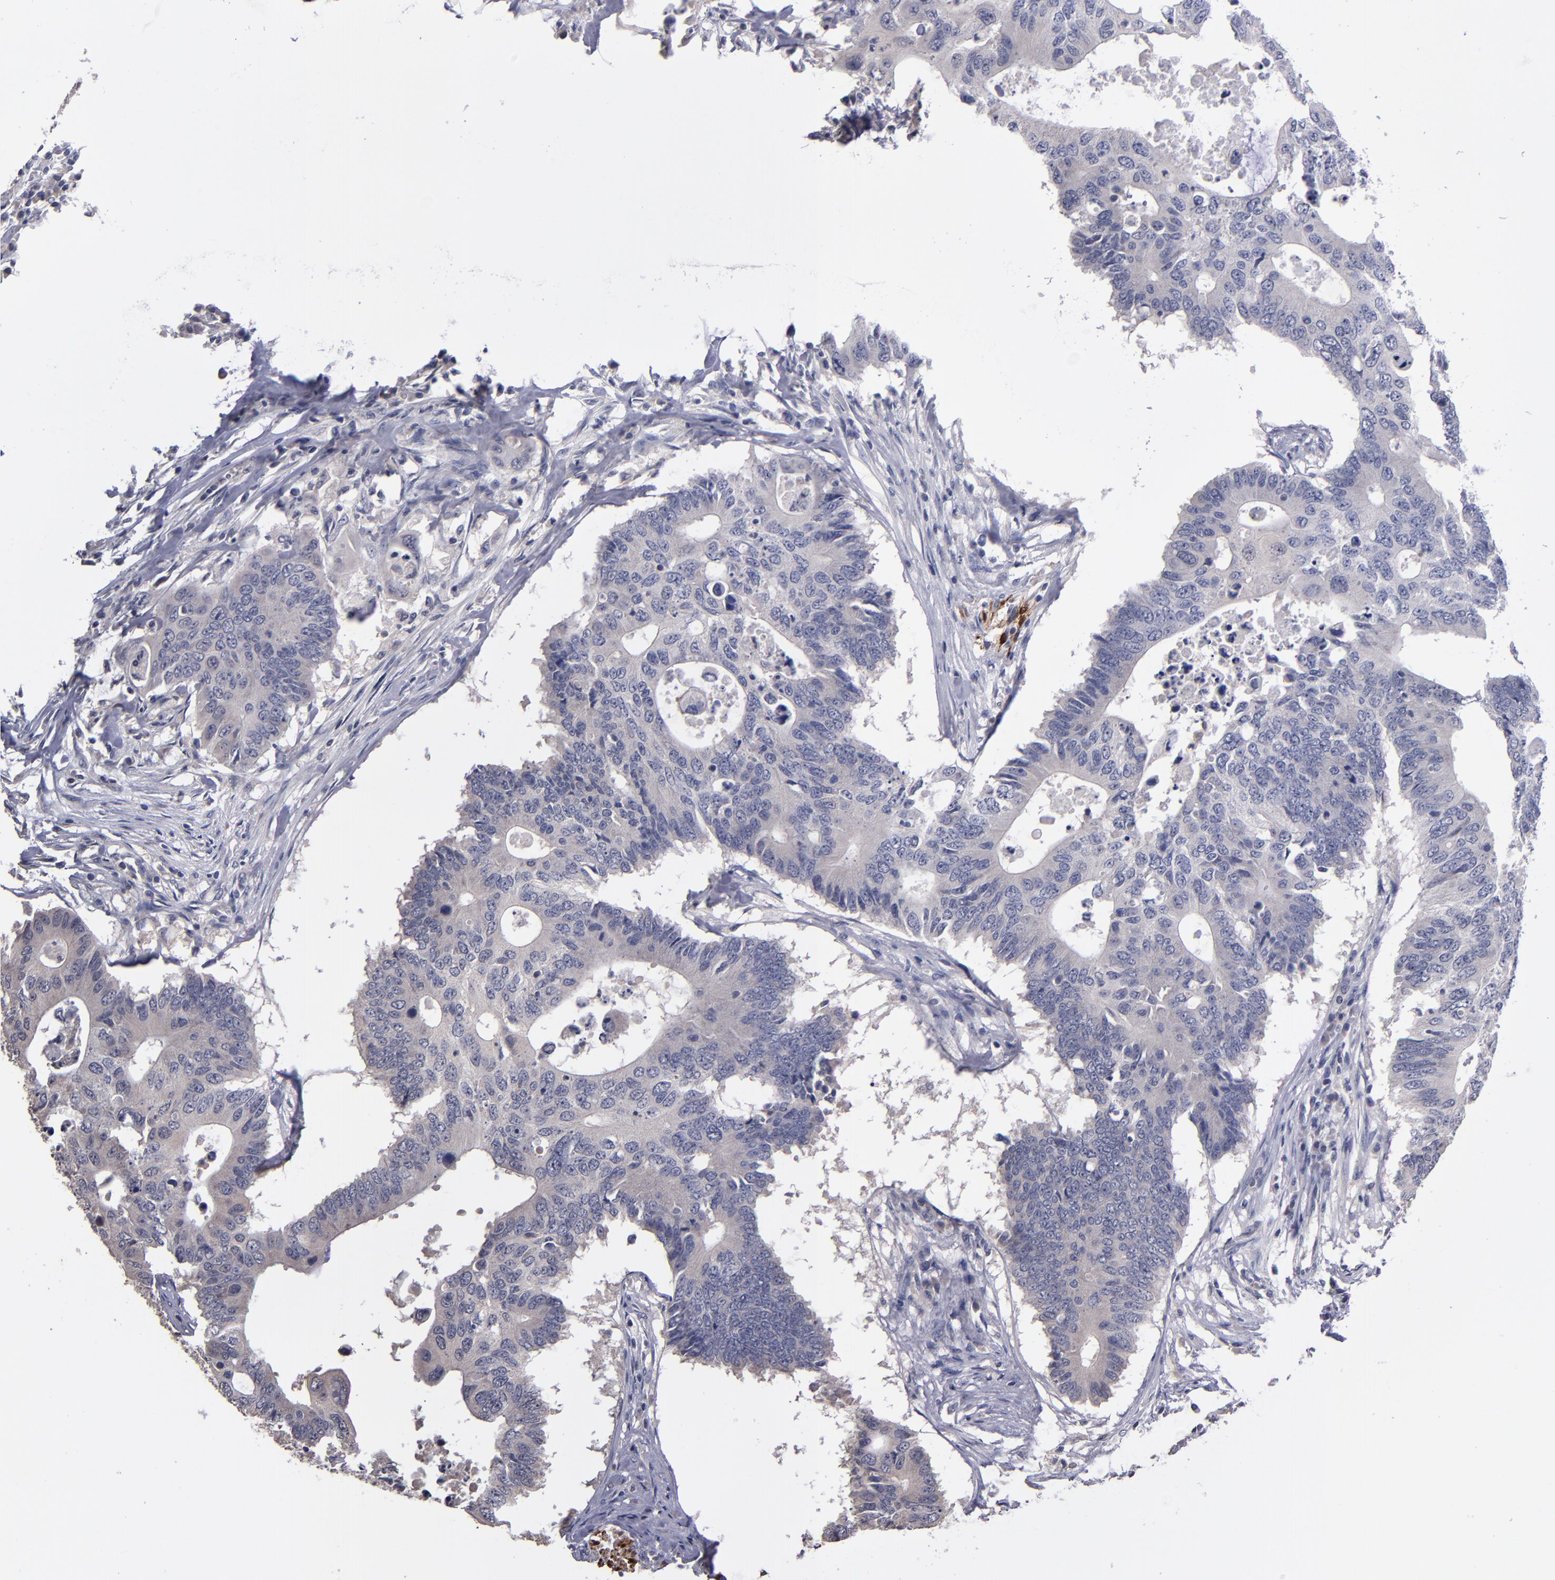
{"staining": {"intensity": "weak", "quantity": ">75%", "location": "cytoplasmic/membranous,nuclear"}, "tissue": "colorectal cancer", "cell_type": "Tumor cells", "image_type": "cancer", "snomed": [{"axis": "morphology", "description": "Adenocarcinoma, NOS"}, {"axis": "topography", "description": "Colon"}], "caption": "Tumor cells reveal weak cytoplasmic/membranous and nuclear positivity in approximately >75% of cells in colorectal cancer.", "gene": "S100A1", "patient": {"sex": "male", "age": 71}}